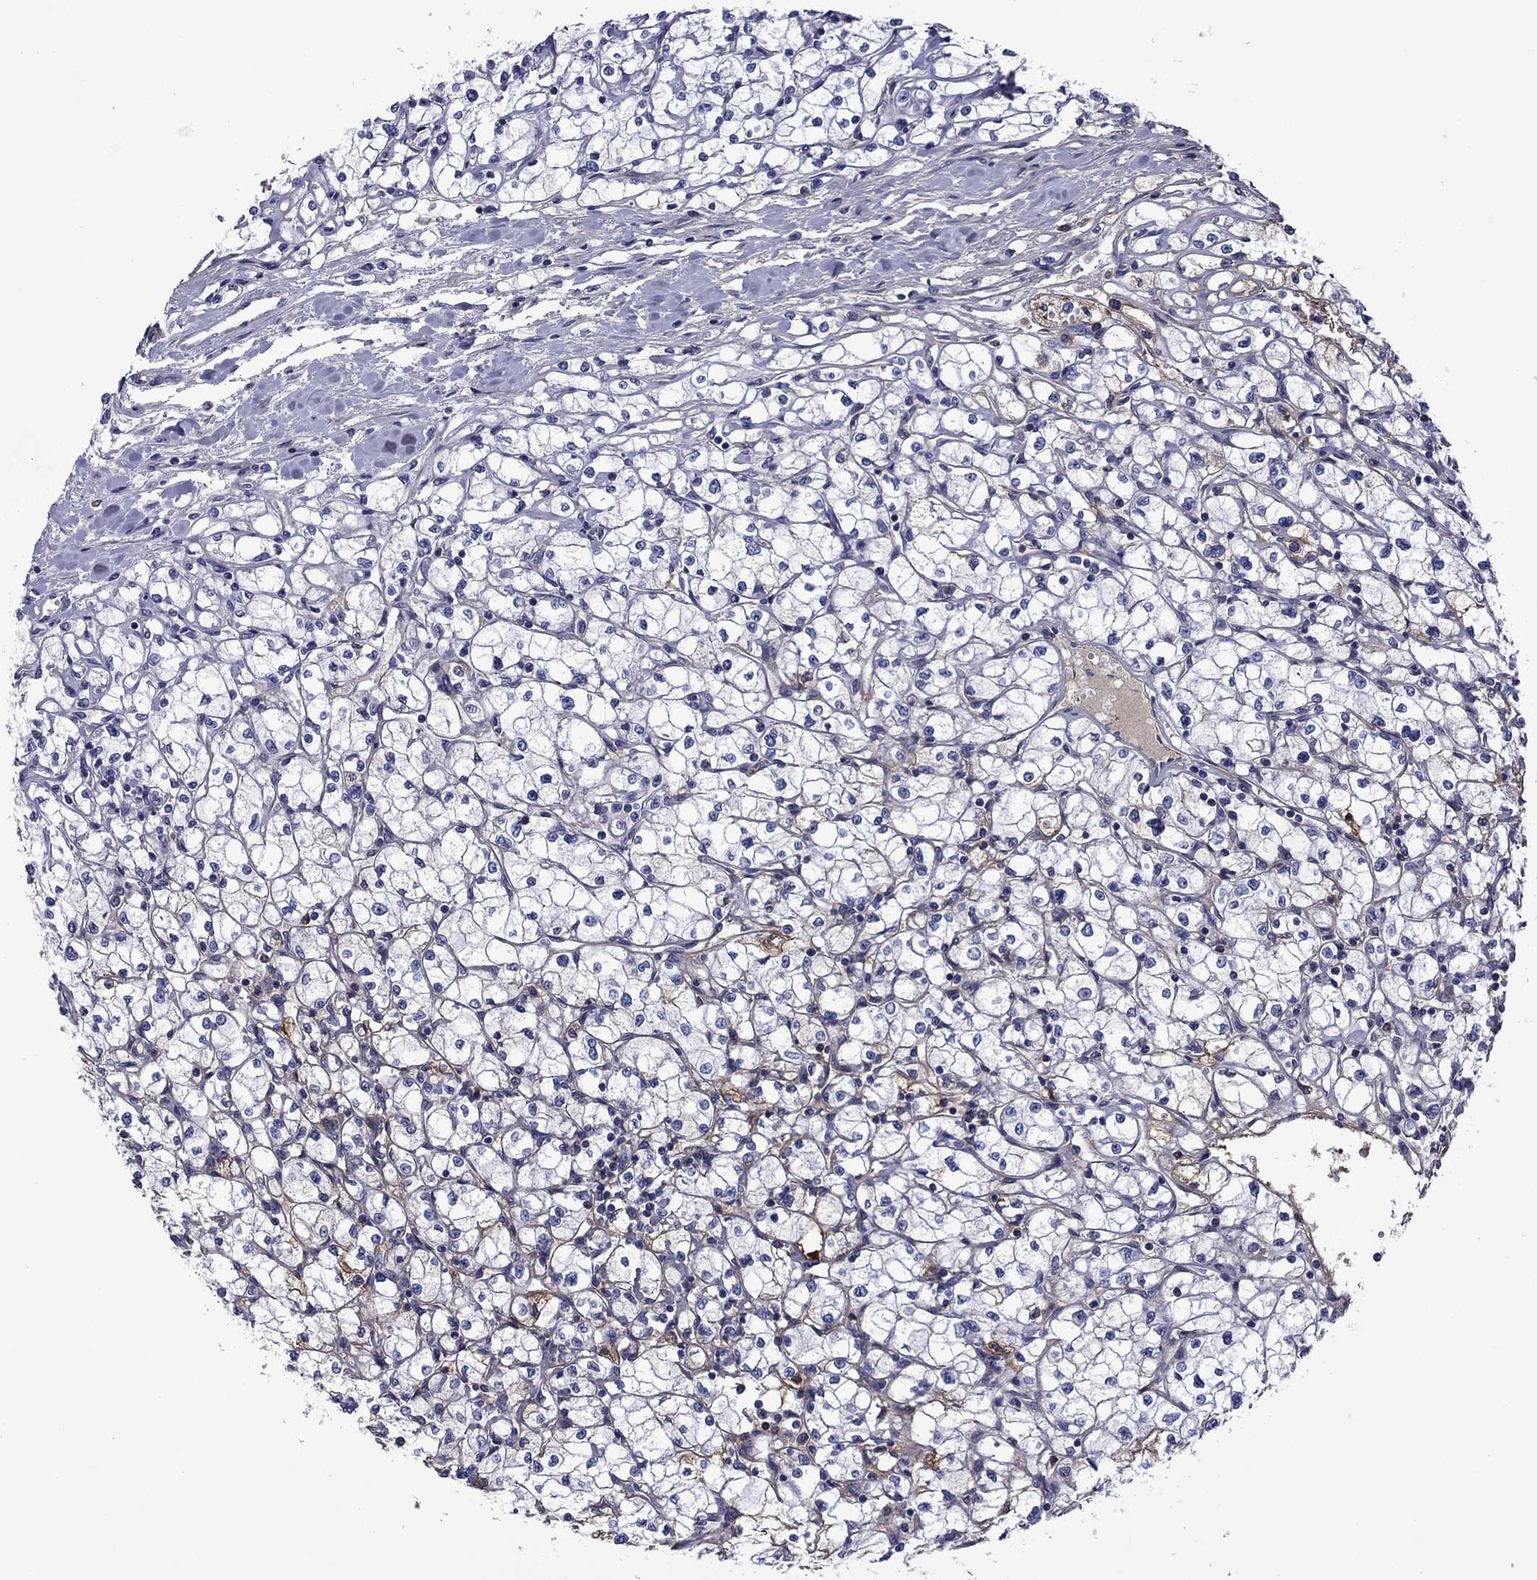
{"staining": {"intensity": "negative", "quantity": "none", "location": "none"}, "tissue": "renal cancer", "cell_type": "Tumor cells", "image_type": "cancer", "snomed": [{"axis": "morphology", "description": "Adenocarcinoma, NOS"}, {"axis": "topography", "description": "Kidney"}], "caption": "This micrograph is of renal cancer (adenocarcinoma) stained with immunohistochemistry to label a protein in brown with the nuclei are counter-stained blue. There is no positivity in tumor cells.", "gene": "HSPG2", "patient": {"sex": "male", "age": 67}}